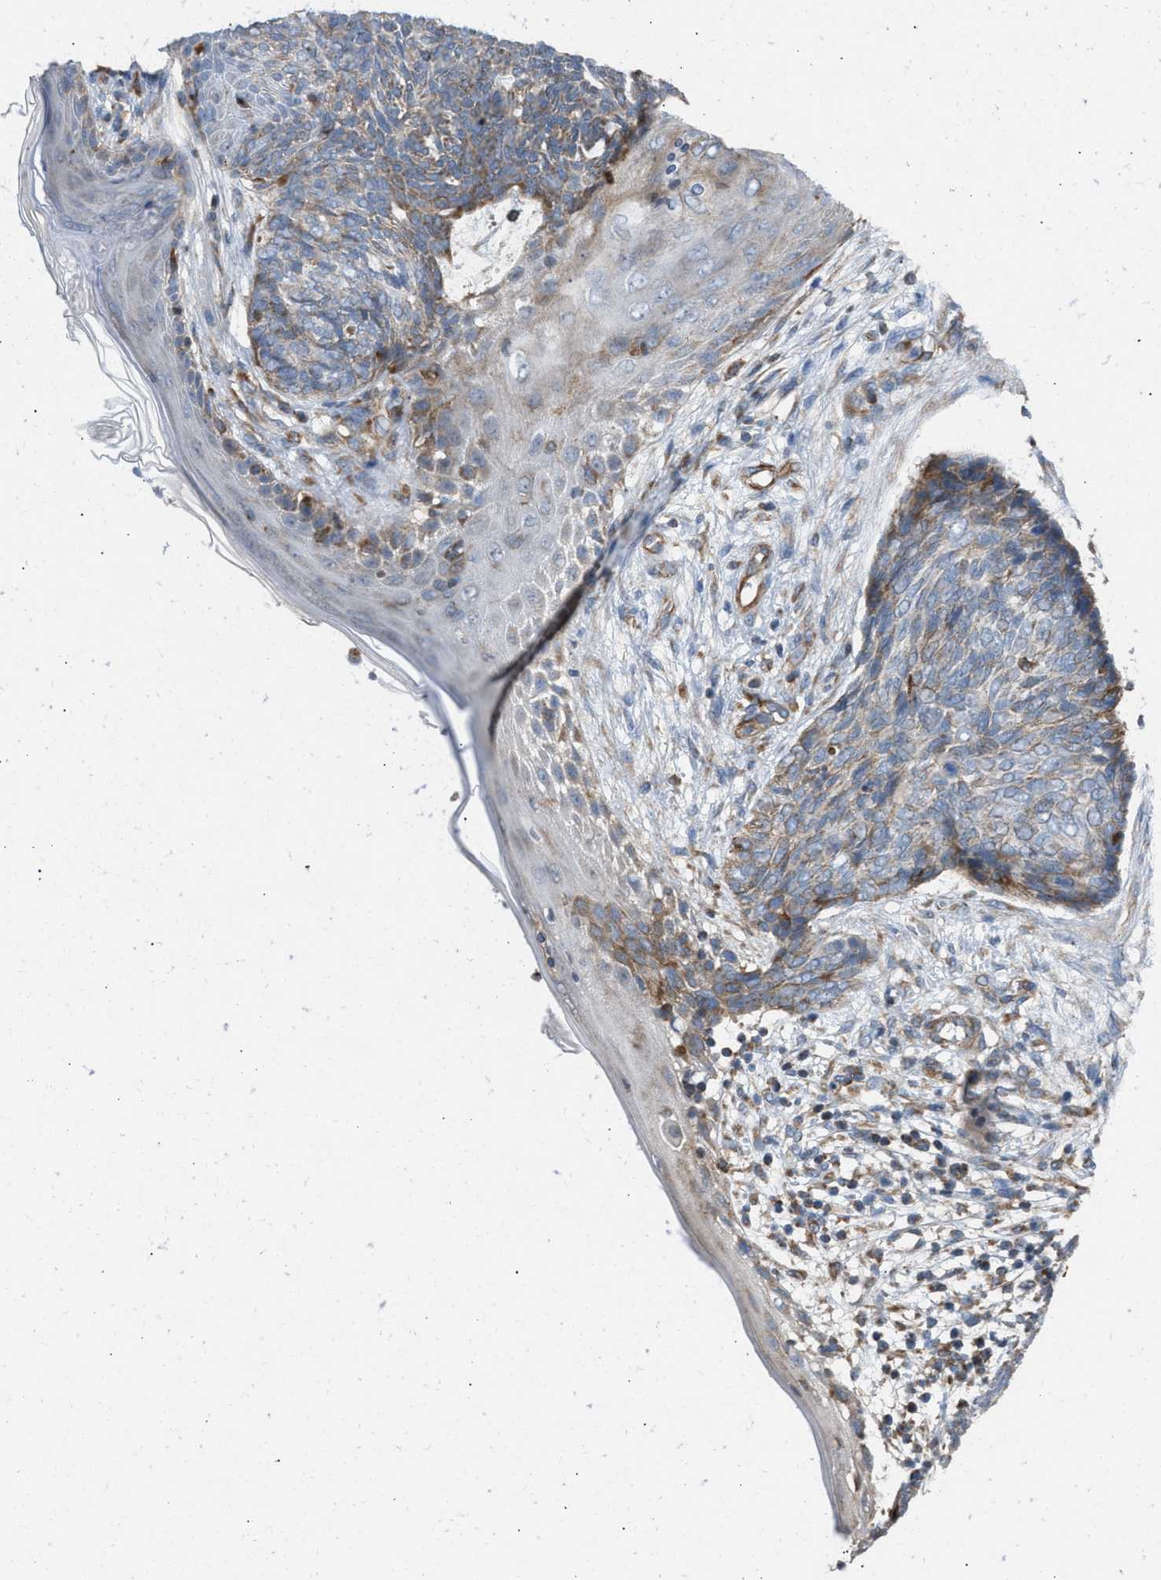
{"staining": {"intensity": "moderate", "quantity": "<25%", "location": "cytoplasmic/membranous"}, "tissue": "skin cancer", "cell_type": "Tumor cells", "image_type": "cancer", "snomed": [{"axis": "morphology", "description": "Basal cell carcinoma"}, {"axis": "topography", "description": "Skin"}], "caption": "Skin cancer stained for a protein (brown) displays moderate cytoplasmic/membranous positive positivity in approximately <25% of tumor cells.", "gene": "SLC10A3", "patient": {"sex": "female", "age": 84}}